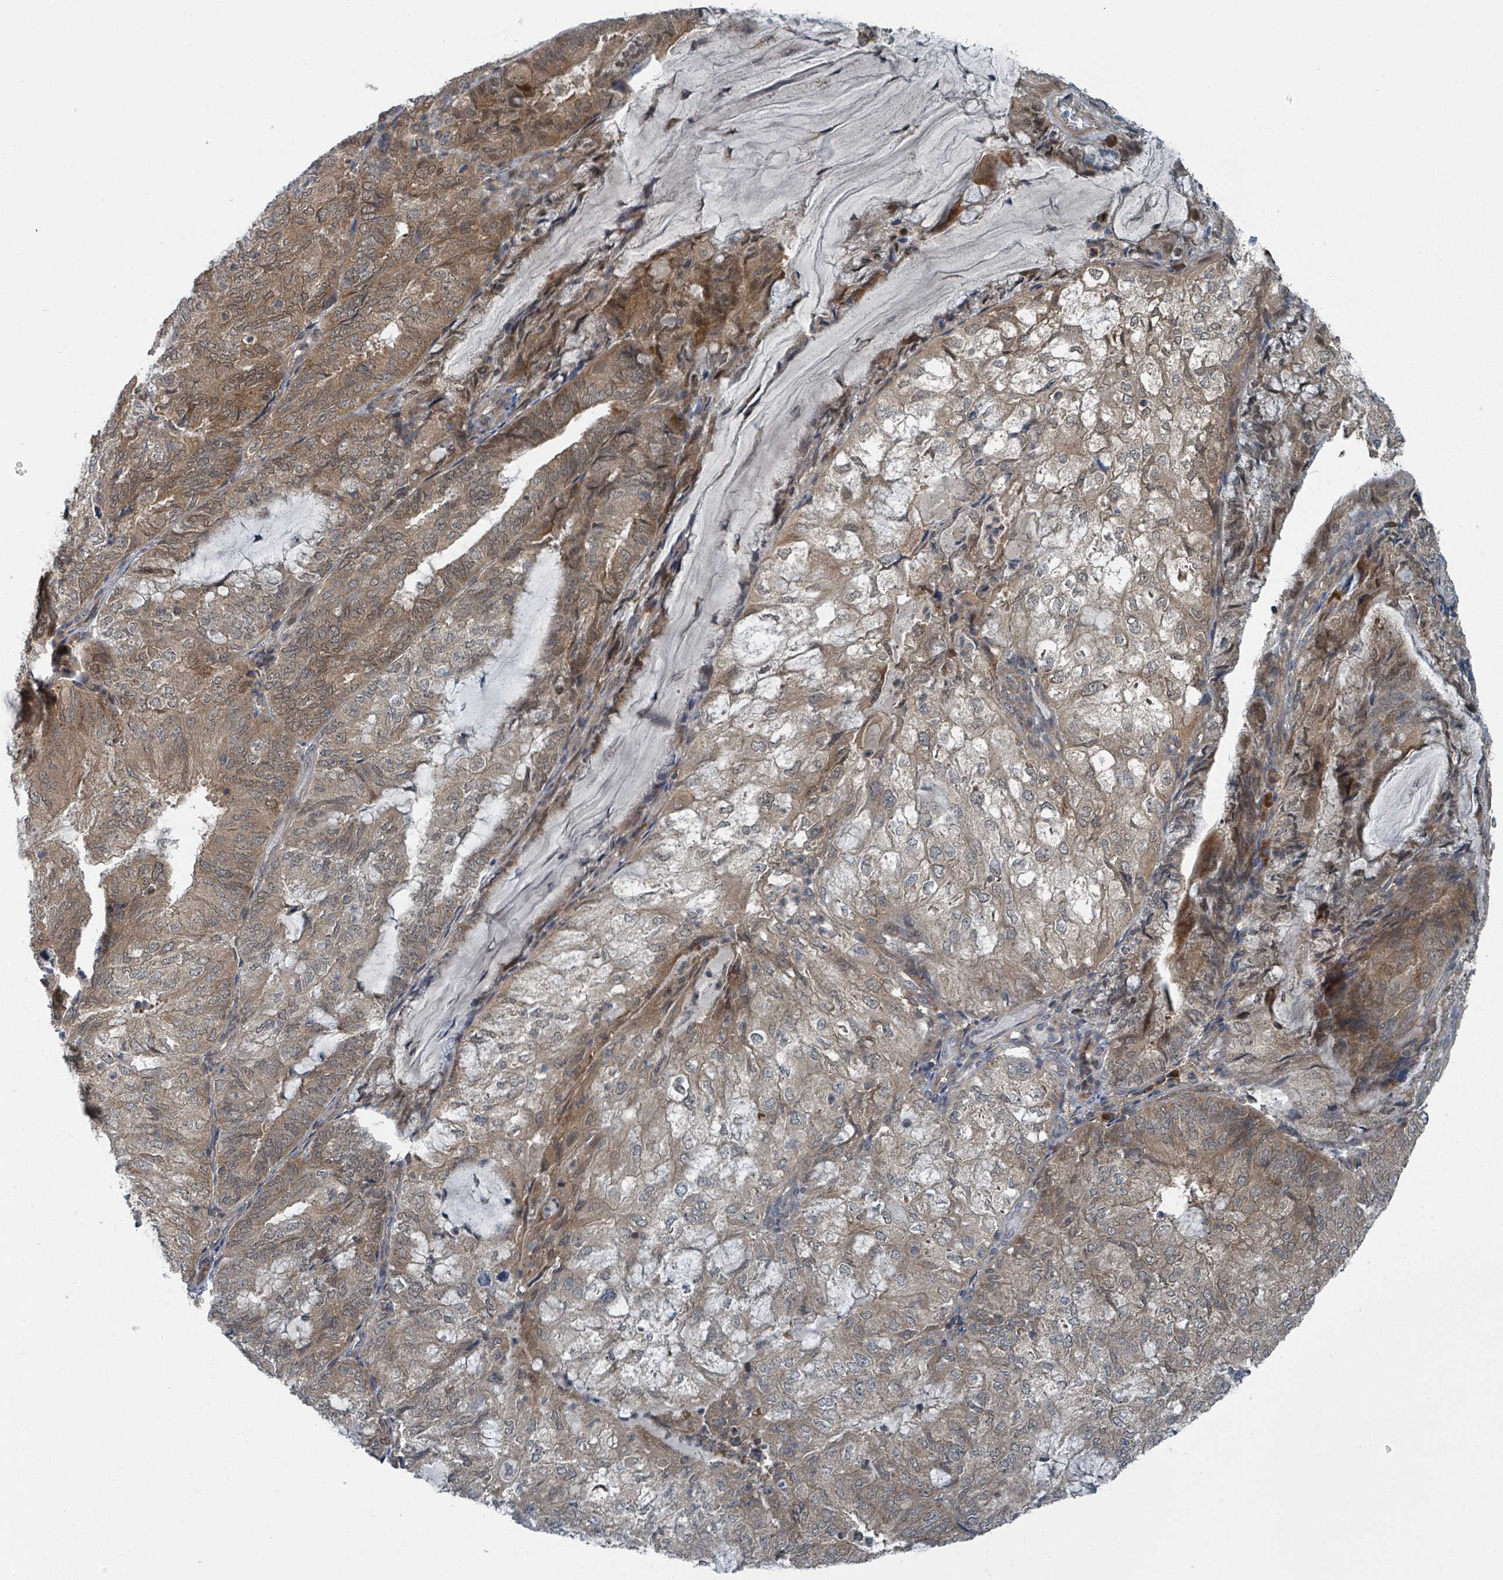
{"staining": {"intensity": "moderate", "quantity": "25%-75%", "location": "cytoplasmic/membranous,nuclear"}, "tissue": "endometrial cancer", "cell_type": "Tumor cells", "image_type": "cancer", "snomed": [{"axis": "morphology", "description": "Adenocarcinoma, NOS"}, {"axis": "topography", "description": "Endometrium"}], "caption": "A histopathology image of human endometrial adenocarcinoma stained for a protein exhibits moderate cytoplasmic/membranous and nuclear brown staining in tumor cells.", "gene": "GOLGA7", "patient": {"sex": "female", "age": 81}}